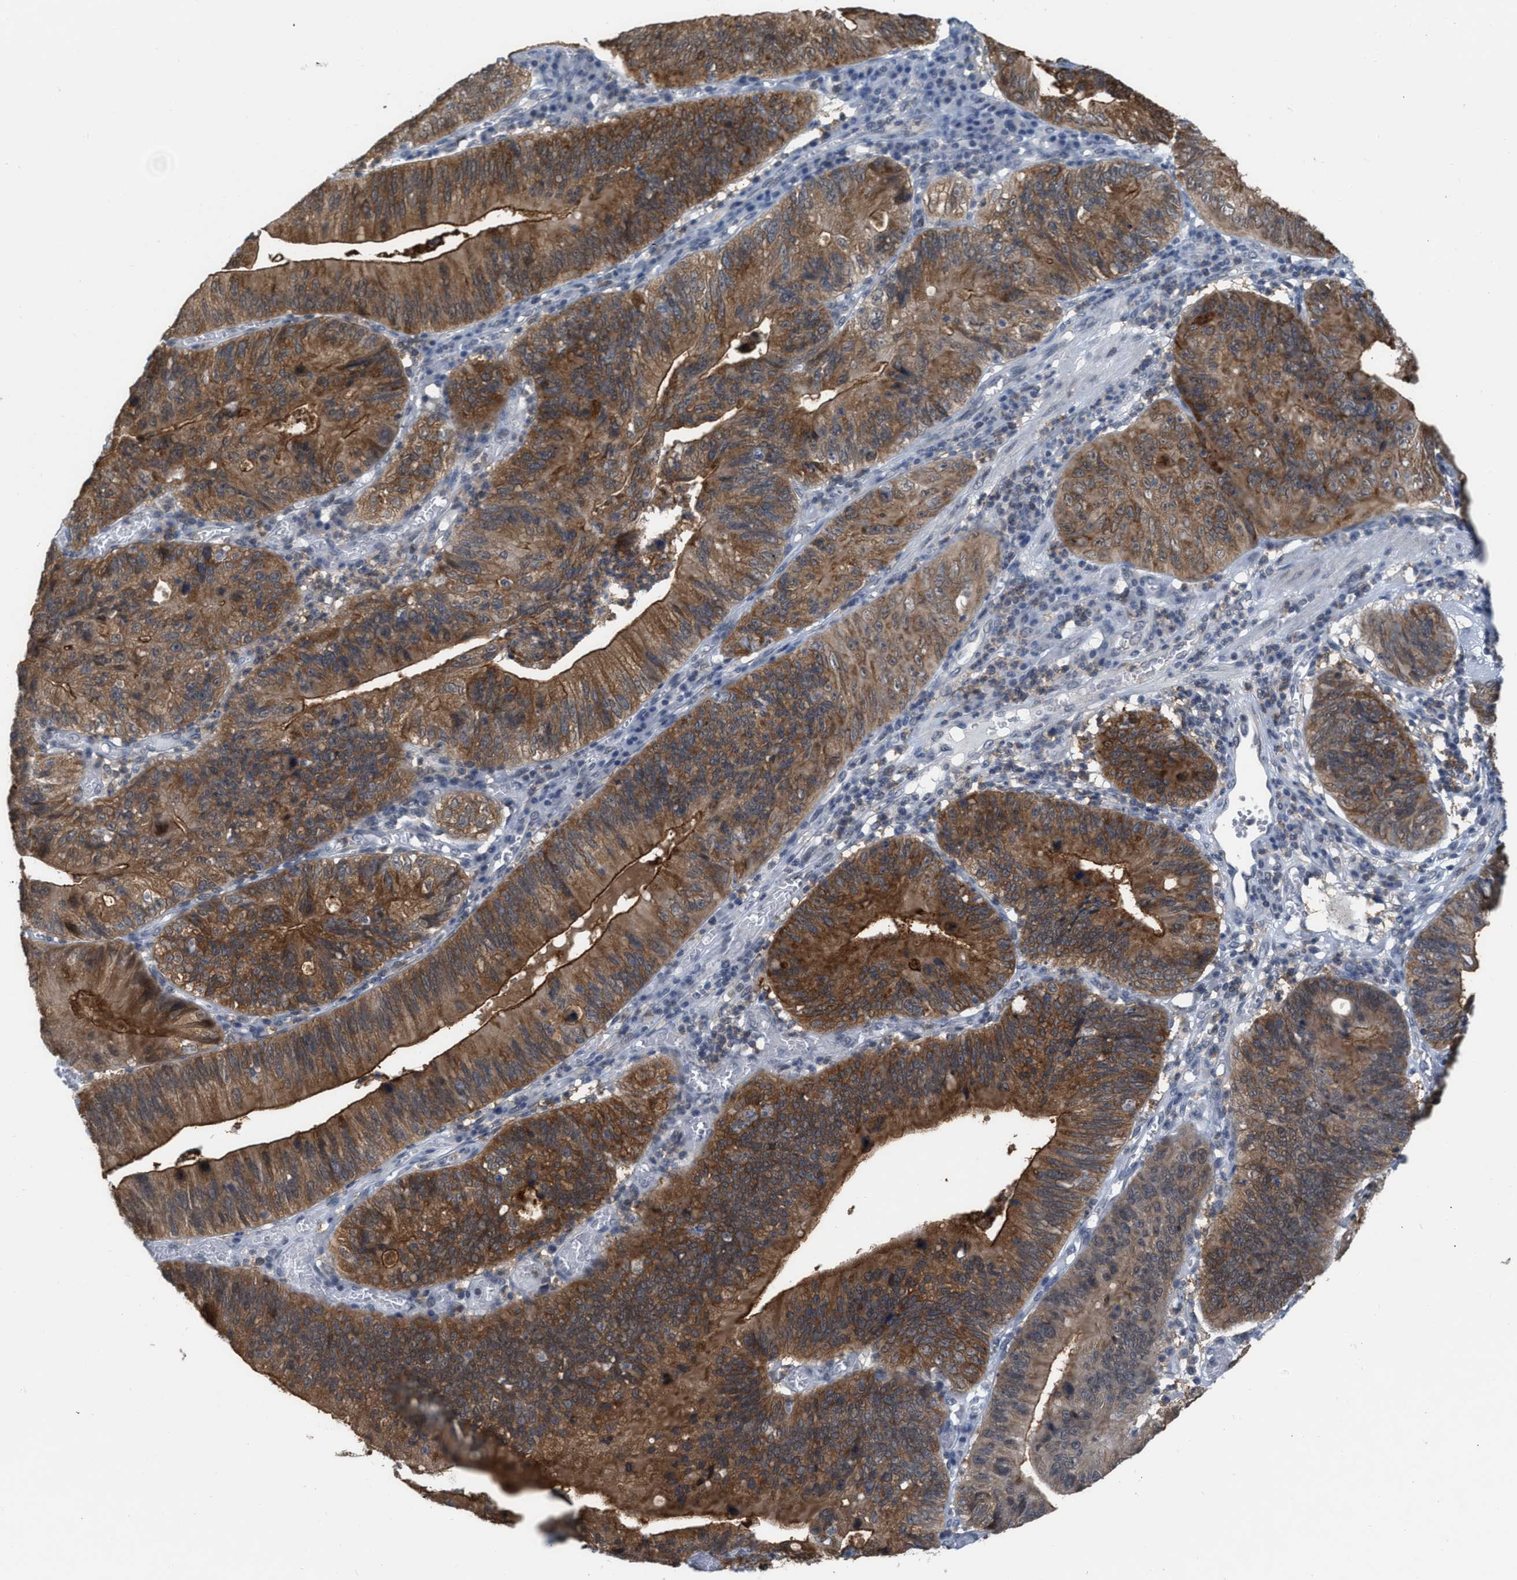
{"staining": {"intensity": "strong", "quantity": ">75%", "location": "cytoplasmic/membranous"}, "tissue": "stomach cancer", "cell_type": "Tumor cells", "image_type": "cancer", "snomed": [{"axis": "morphology", "description": "Adenocarcinoma, NOS"}, {"axis": "topography", "description": "Stomach"}], "caption": "Protein analysis of stomach adenocarcinoma tissue reveals strong cytoplasmic/membranous expression in about >75% of tumor cells. (Stains: DAB in brown, nuclei in blue, Microscopy: brightfield microscopy at high magnification).", "gene": "BAIAP2L1", "patient": {"sex": "male", "age": 59}}